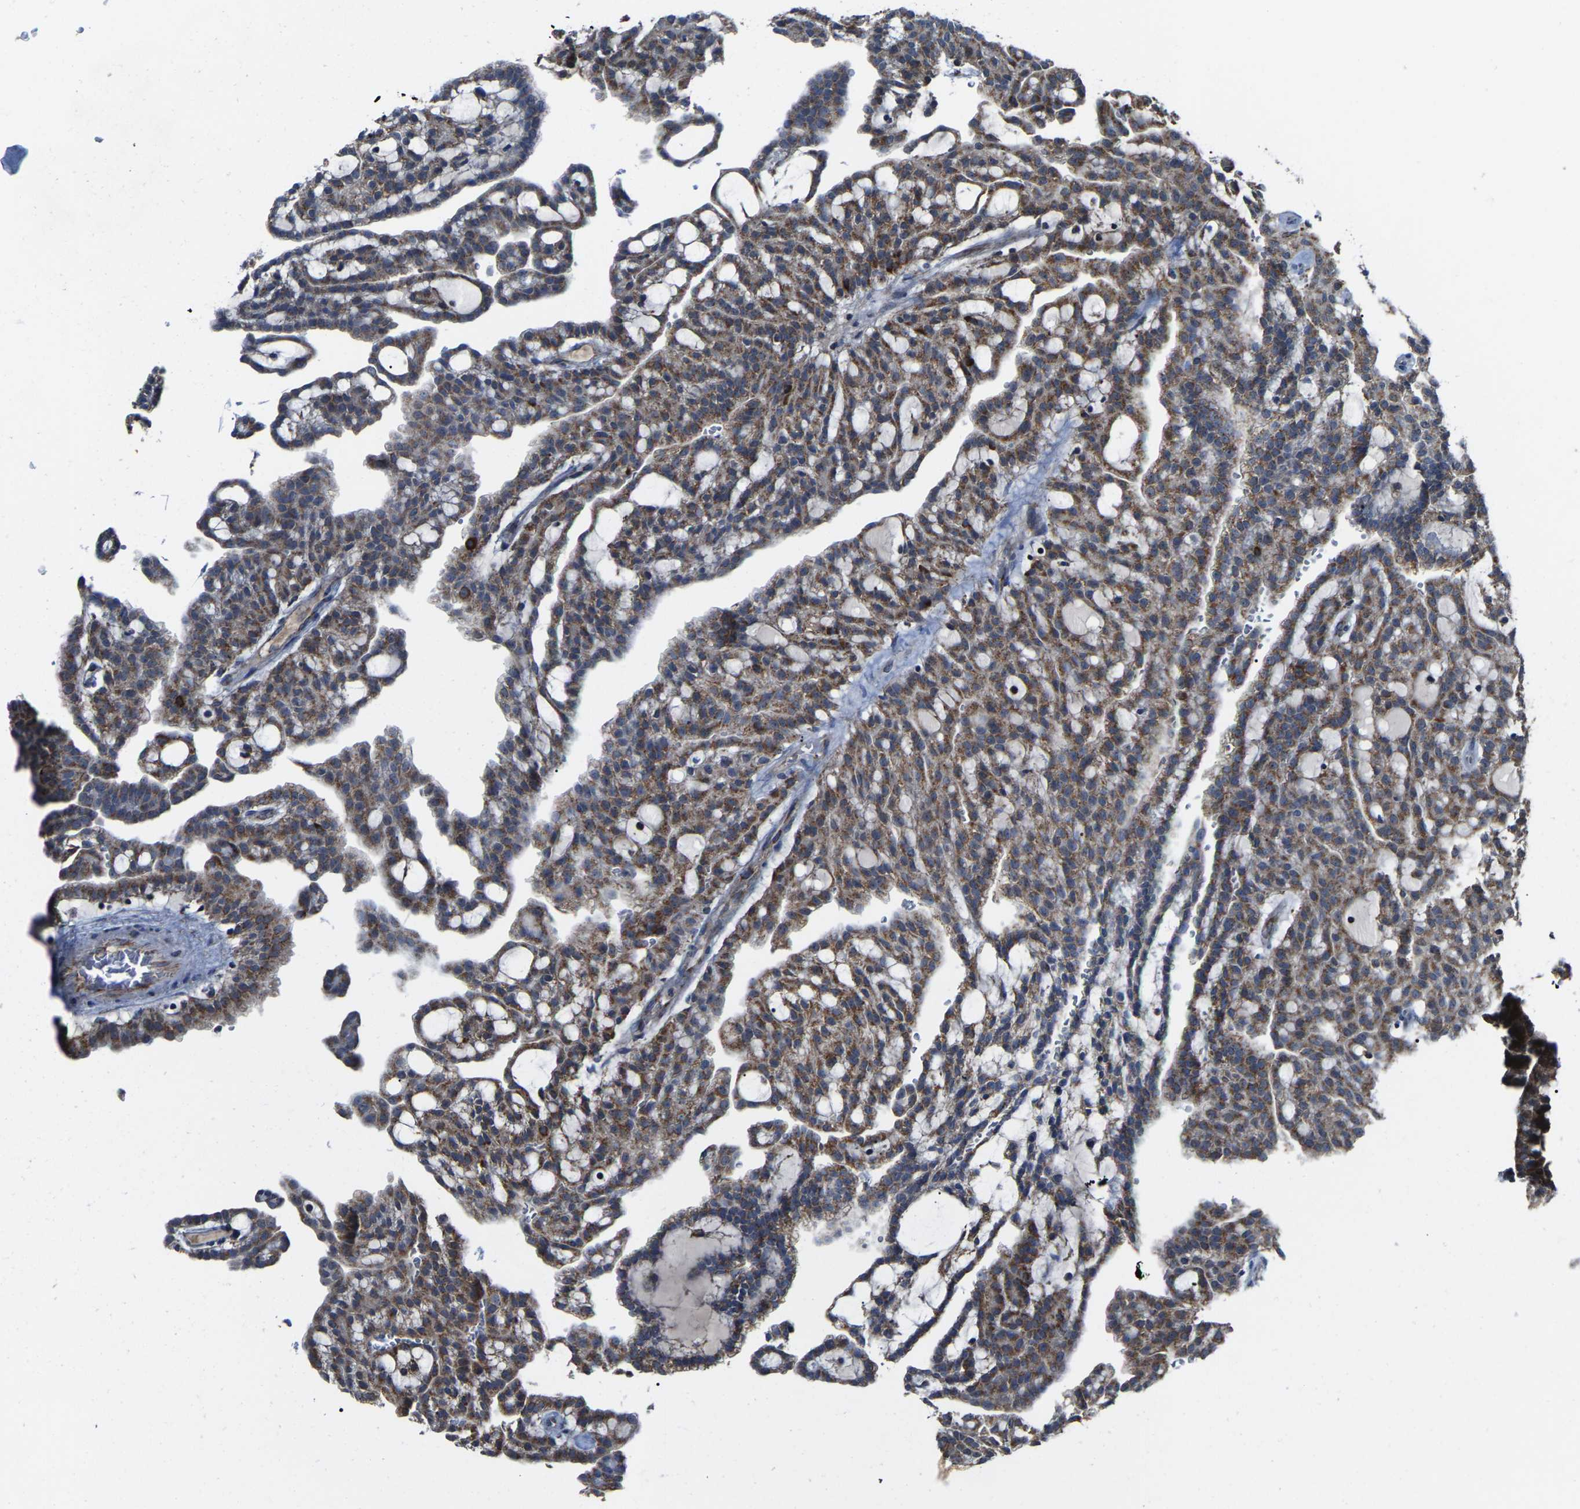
{"staining": {"intensity": "moderate", "quantity": ">75%", "location": "cytoplasmic/membranous"}, "tissue": "renal cancer", "cell_type": "Tumor cells", "image_type": "cancer", "snomed": [{"axis": "morphology", "description": "Adenocarcinoma, NOS"}, {"axis": "topography", "description": "Kidney"}], "caption": "A high-resolution image shows immunohistochemistry (IHC) staining of adenocarcinoma (renal), which exhibits moderate cytoplasmic/membranous expression in about >75% of tumor cells.", "gene": "CANT1", "patient": {"sex": "male", "age": 63}}